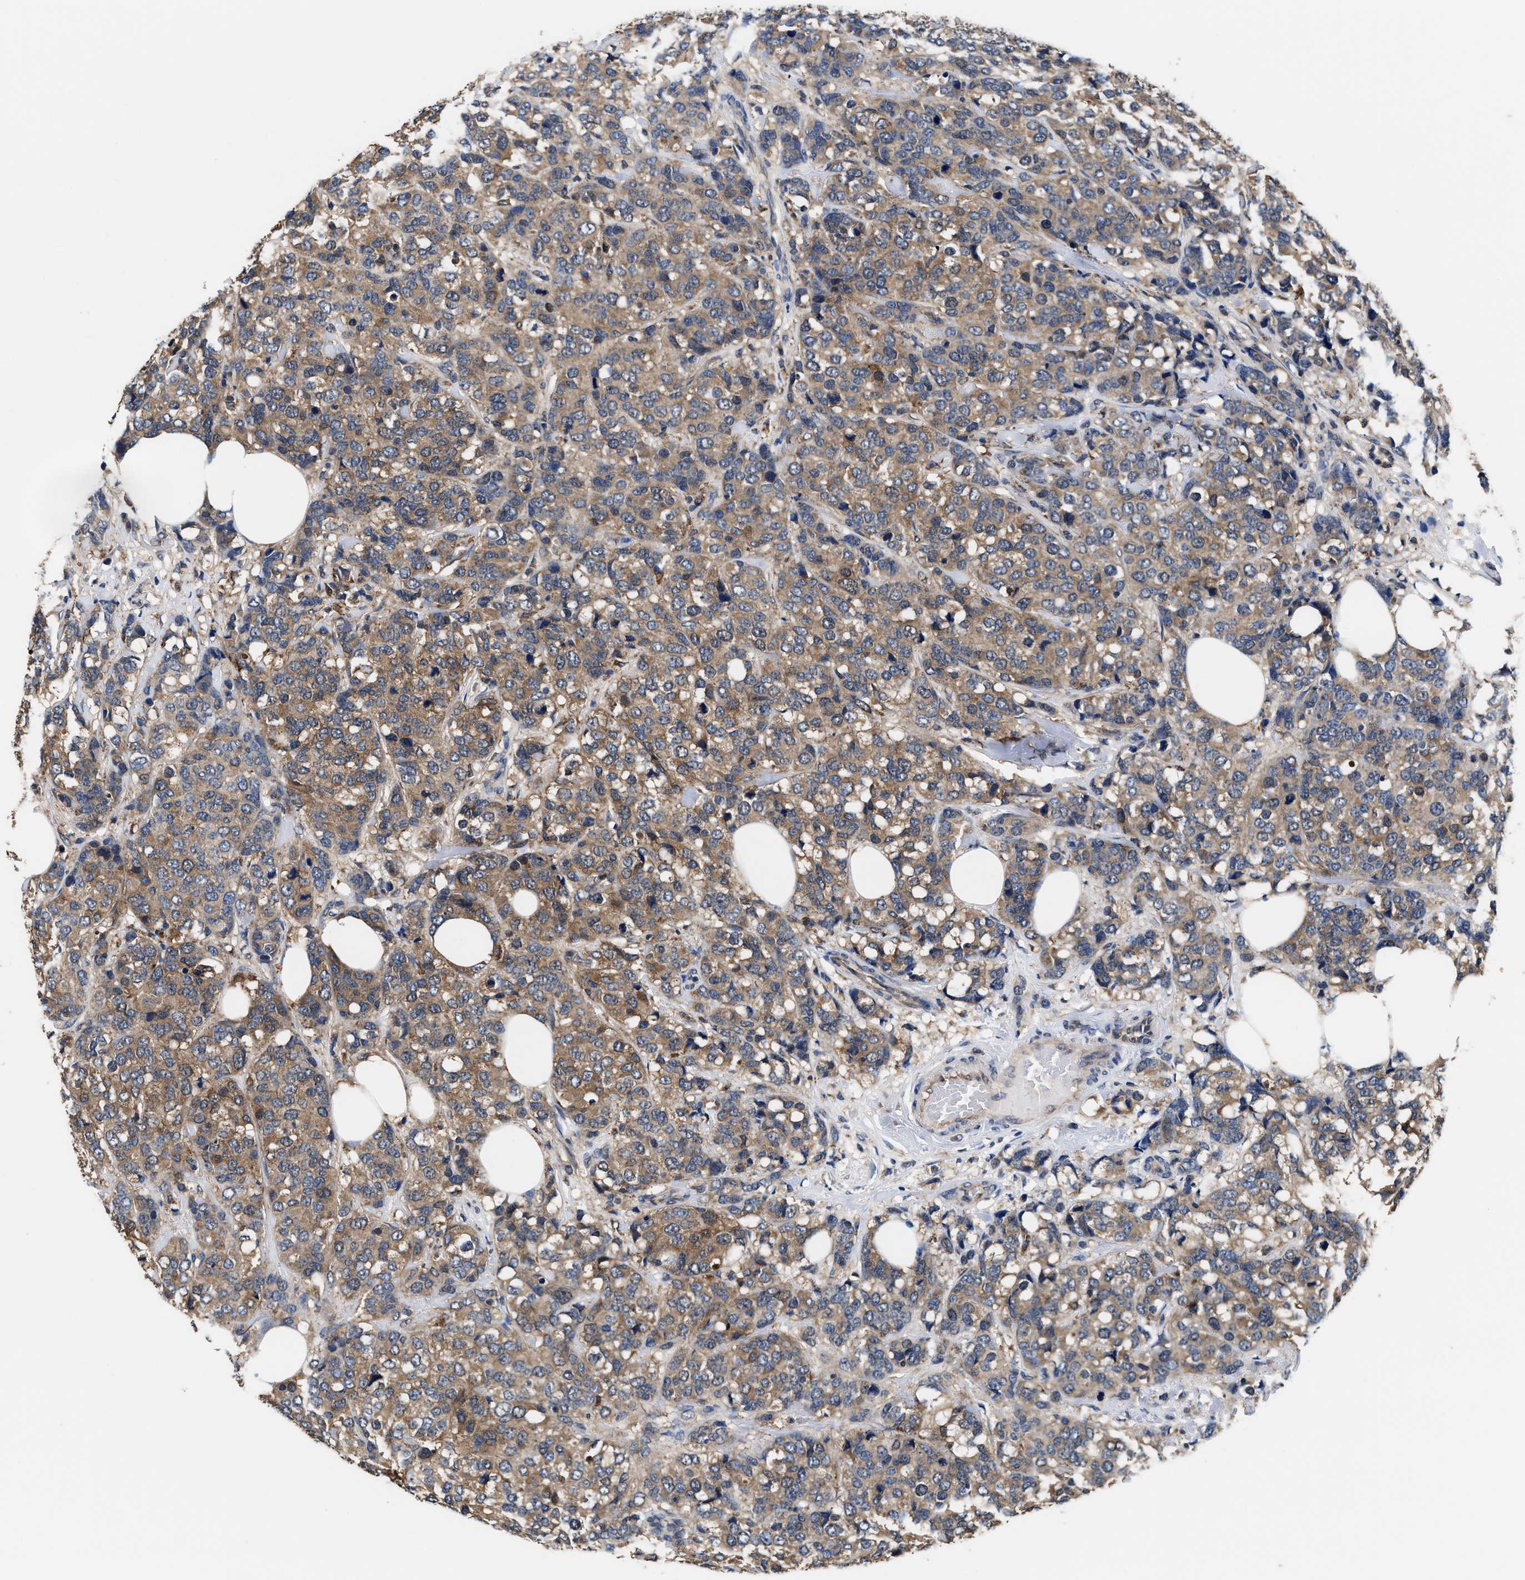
{"staining": {"intensity": "moderate", "quantity": ">75%", "location": "cytoplasmic/membranous"}, "tissue": "breast cancer", "cell_type": "Tumor cells", "image_type": "cancer", "snomed": [{"axis": "morphology", "description": "Lobular carcinoma"}, {"axis": "topography", "description": "Breast"}], "caption": "There is medium levels of moderate cytoplasmic/membranous staining in tumor cells of breast cancer (lobular carcinoma), as demonstrated by immunohistochemical staining (brown color).", "gene": "ACLY", "patient": {"sex": "female", "age": 59}}